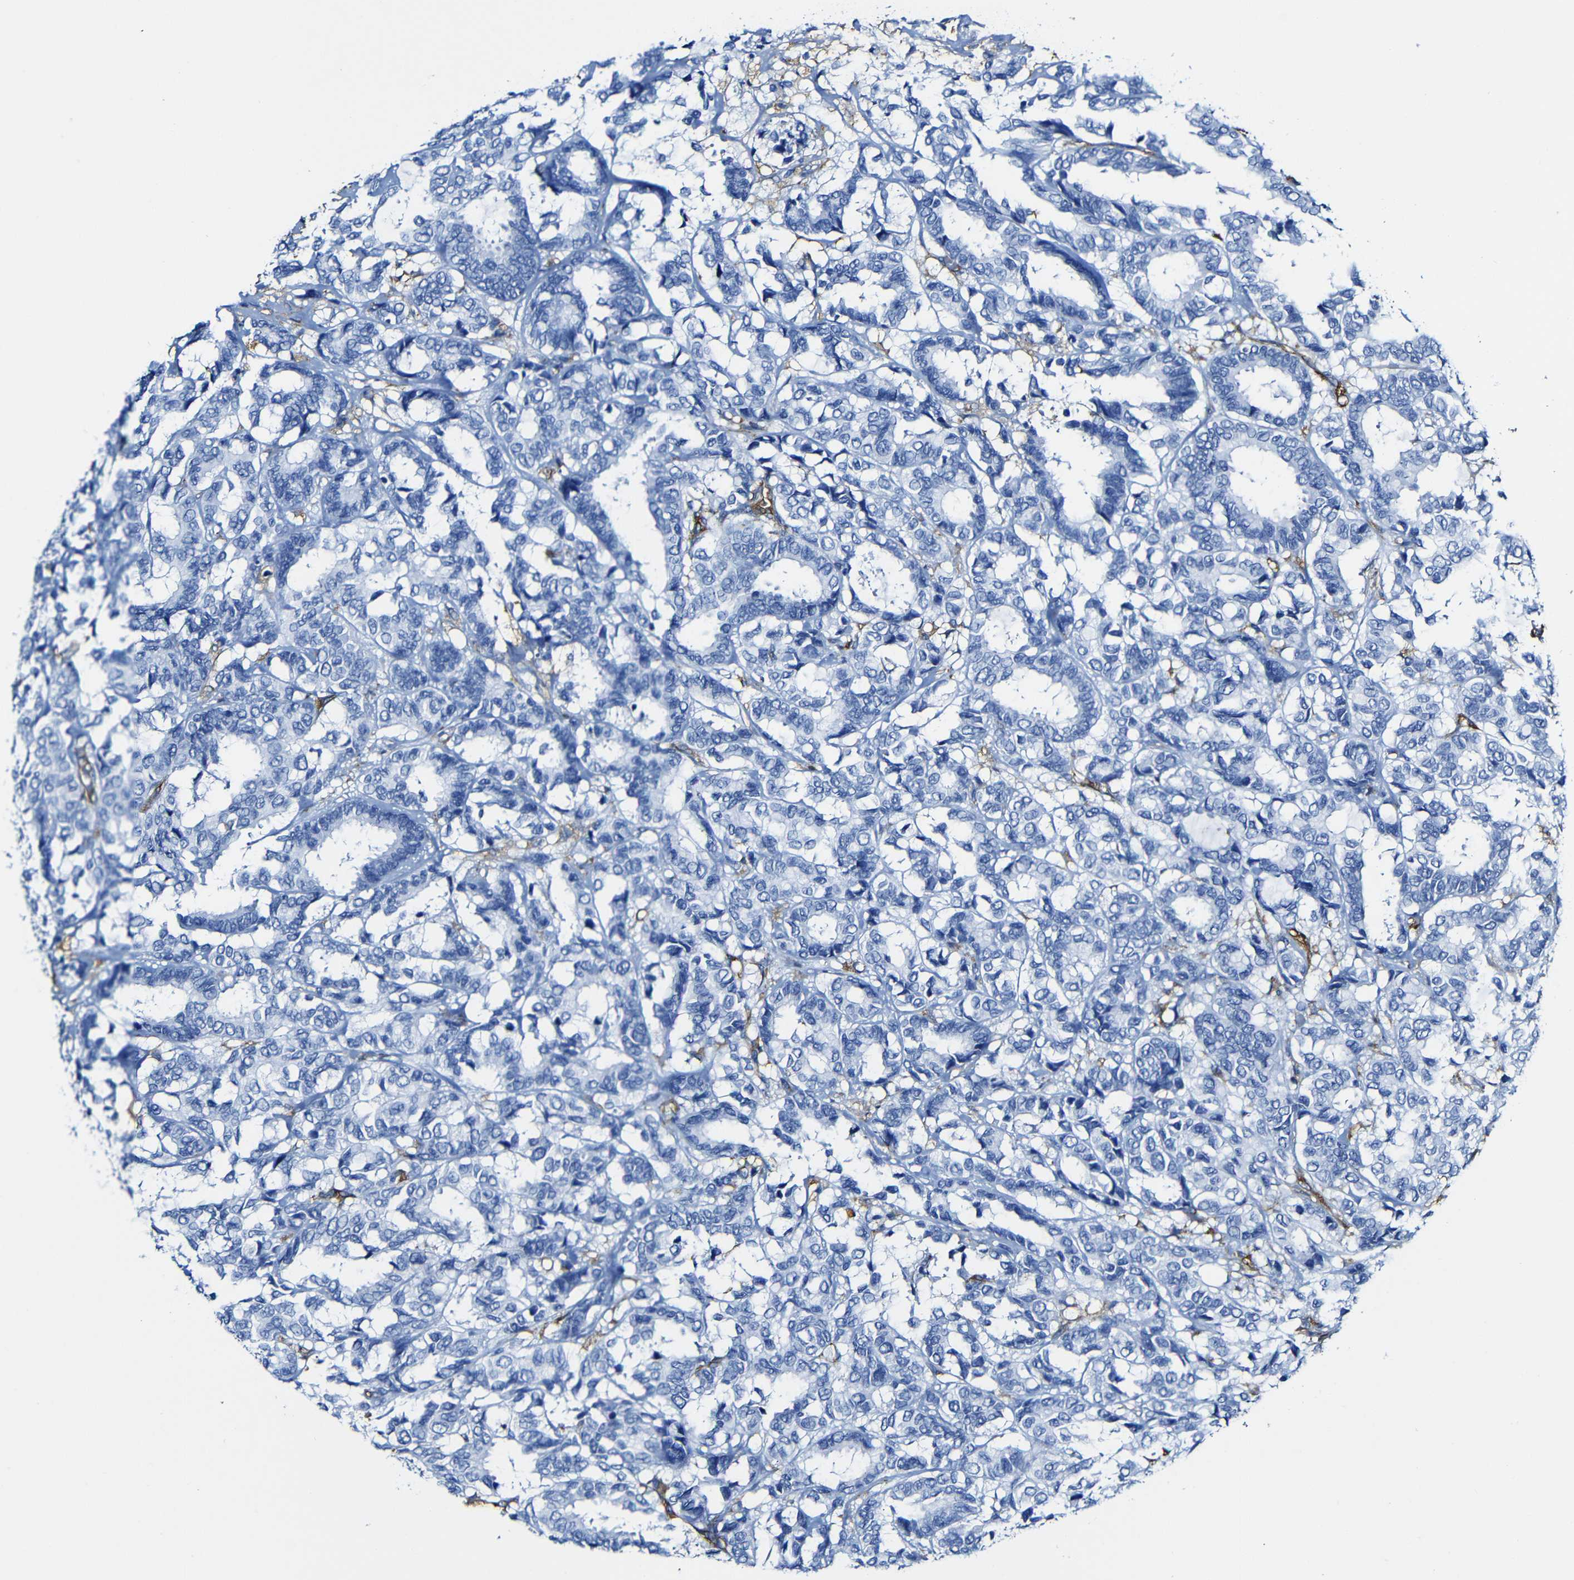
{"staining": {"intensity": "negative", "quantity": "none", "location": "none"}, "tissue": "breast cancer", "cell_type": "Tumor cells", "image_type": "cancer", "snomed": [{"axis": "morphology", "description": "Duct carcinoma"}, {"axis": "topography", "description": "Breast"}], "caption": "Immunohistochemistry (IHC) histopathology image of neoplastic tissue: breast cancer (infiltrating ductal carcinoma) stained with DAB demonstrates no significant protein staining in tumor cells.", "gene": "MSN", "patient": {"sex": "female", "age": 87}}